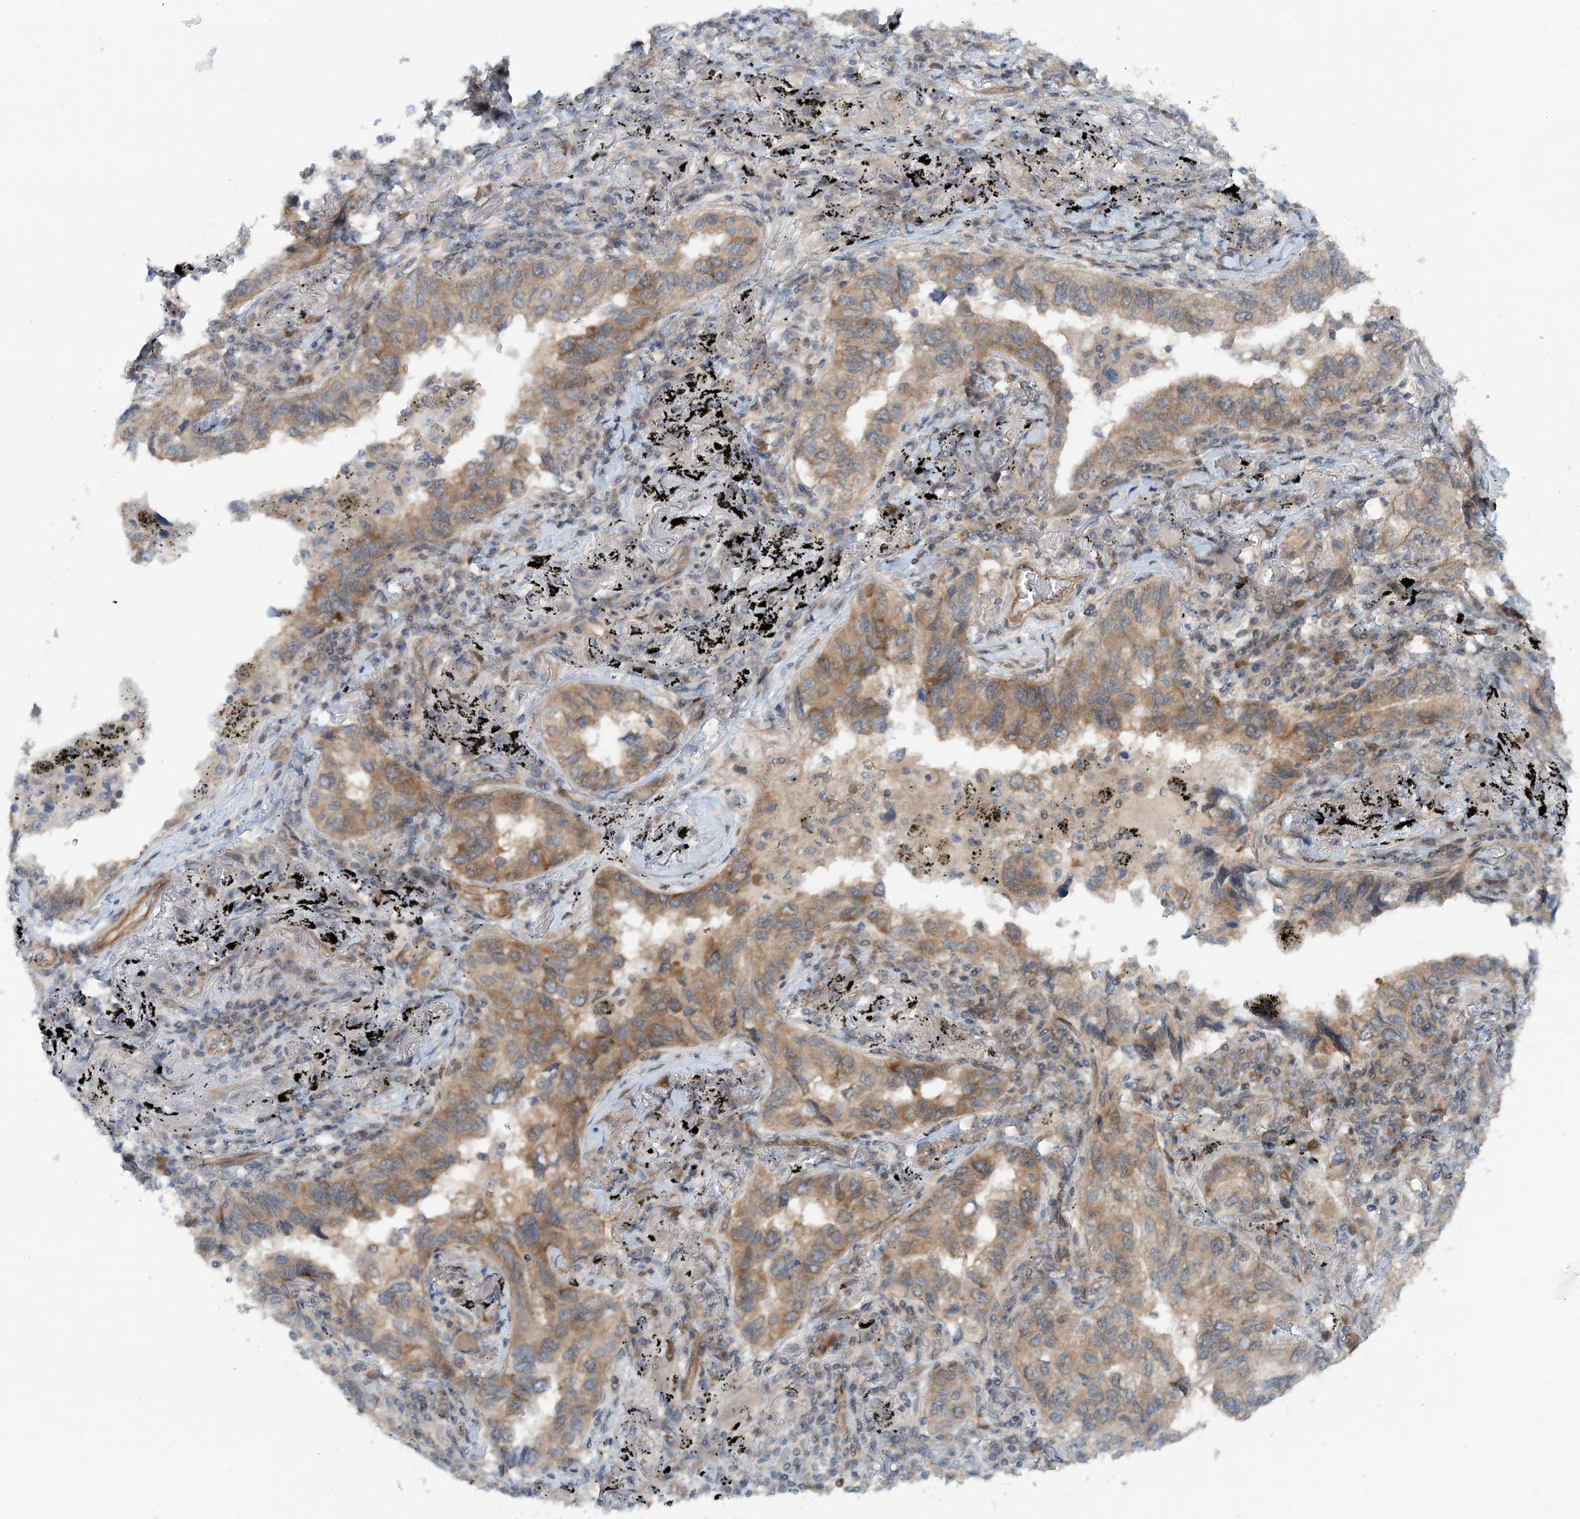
{"staining": {"intensity": "moderate", "quantity": "25%-75%", "location": "cytoplasmic/membranous"}, "tissue": "lung cancer", "cell_type": "Tumor cells", "image_type": "cancer", "snomed": [{"axis": "morphology", "description": "Adenocarcinoma, NOS"}, {"axis": "topography", "description": "Lung"}], "caption": "Immunohistochemistry (IHC) image of human lung cancer stained for a protein (brown), which shows medium levels of moderate cytoplasmic/membranous expression in approximately 25%-75% of tumor cells.", "gene": "GEMIN5", "patient": {"sex": "male", "age": 65}}